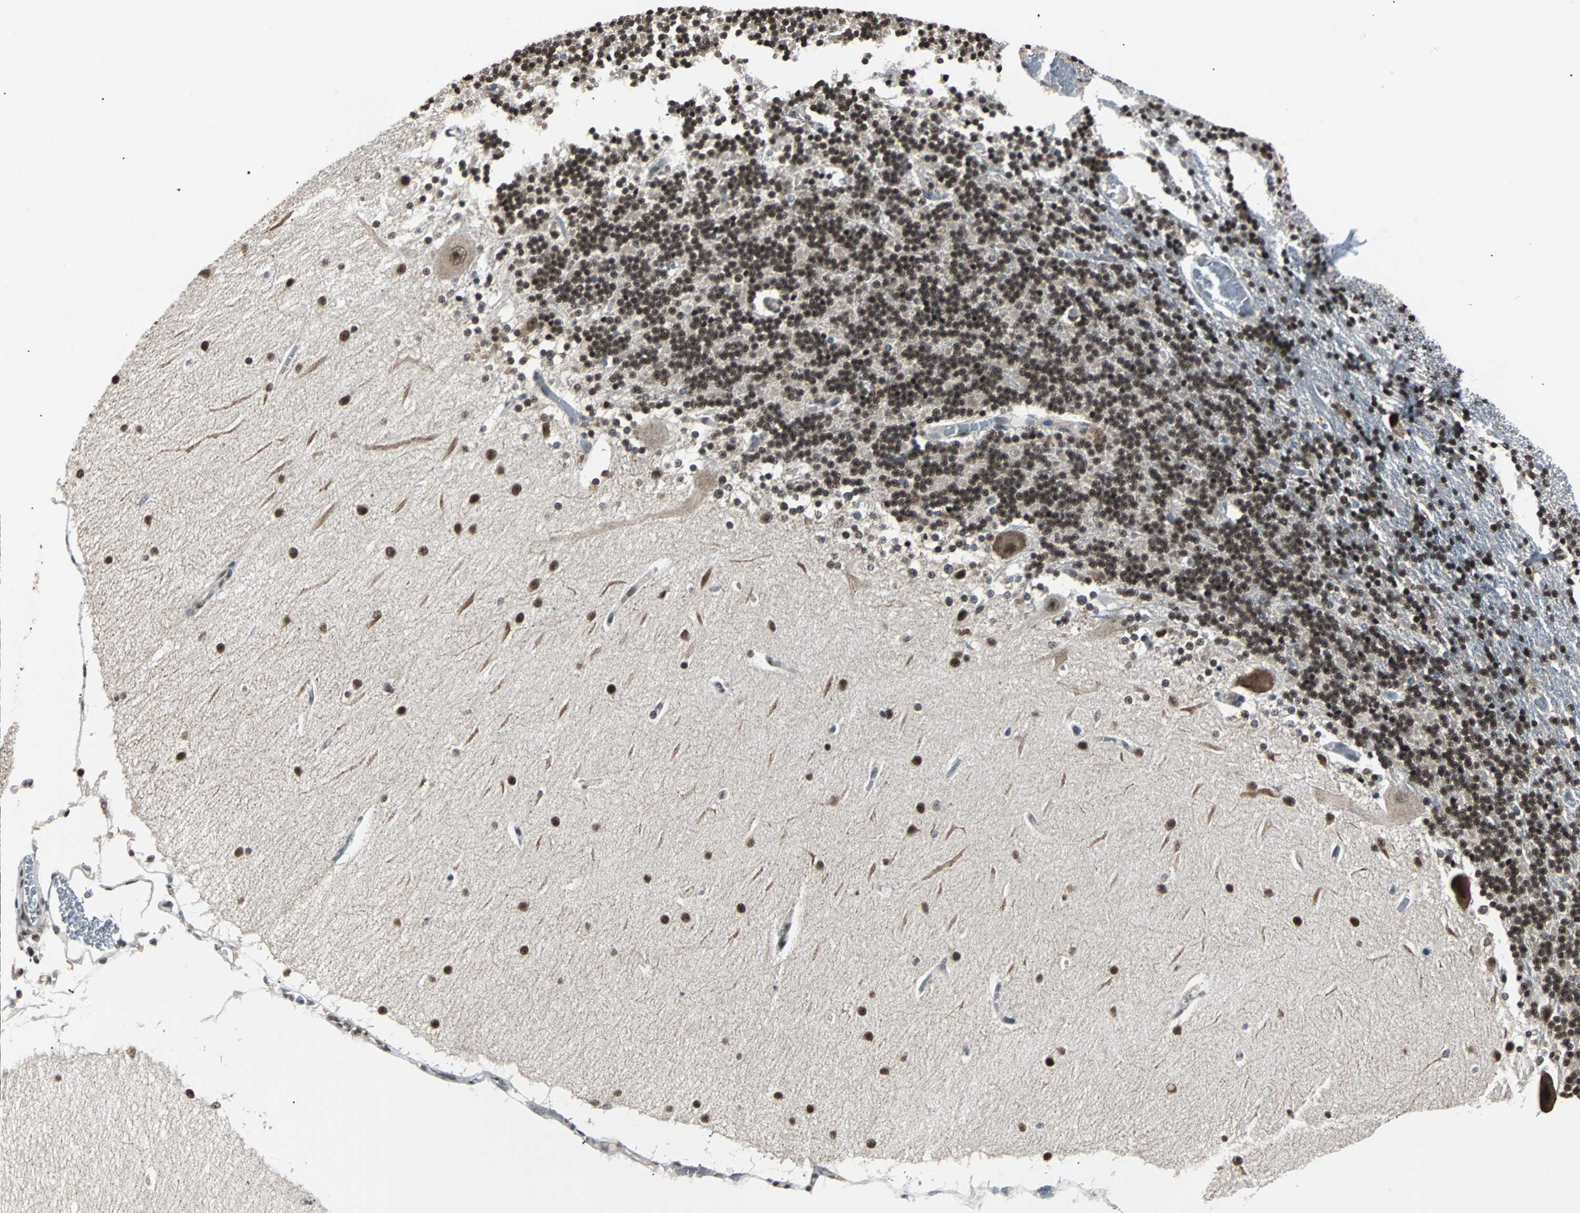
{"staining": {"intensity": "strong", "quantity": ">75%", "location": "nuclear"}, "tissue": "cerebellum", "cell_type": "Cells in granular layer", "image_type": "normal", "snomed": [{"axis": "morphology", "description": "Normal tissue, NOS"}, {"axis": "topography", "description": "Cerebellum"}], "caption": "Protein positivity by IHC reveals strong nuclear expression in about >75% of cells in granular layer in normal cerebellum.", "gene": "TERF2IP", "patient": {"sex": "female", "age": 54}}